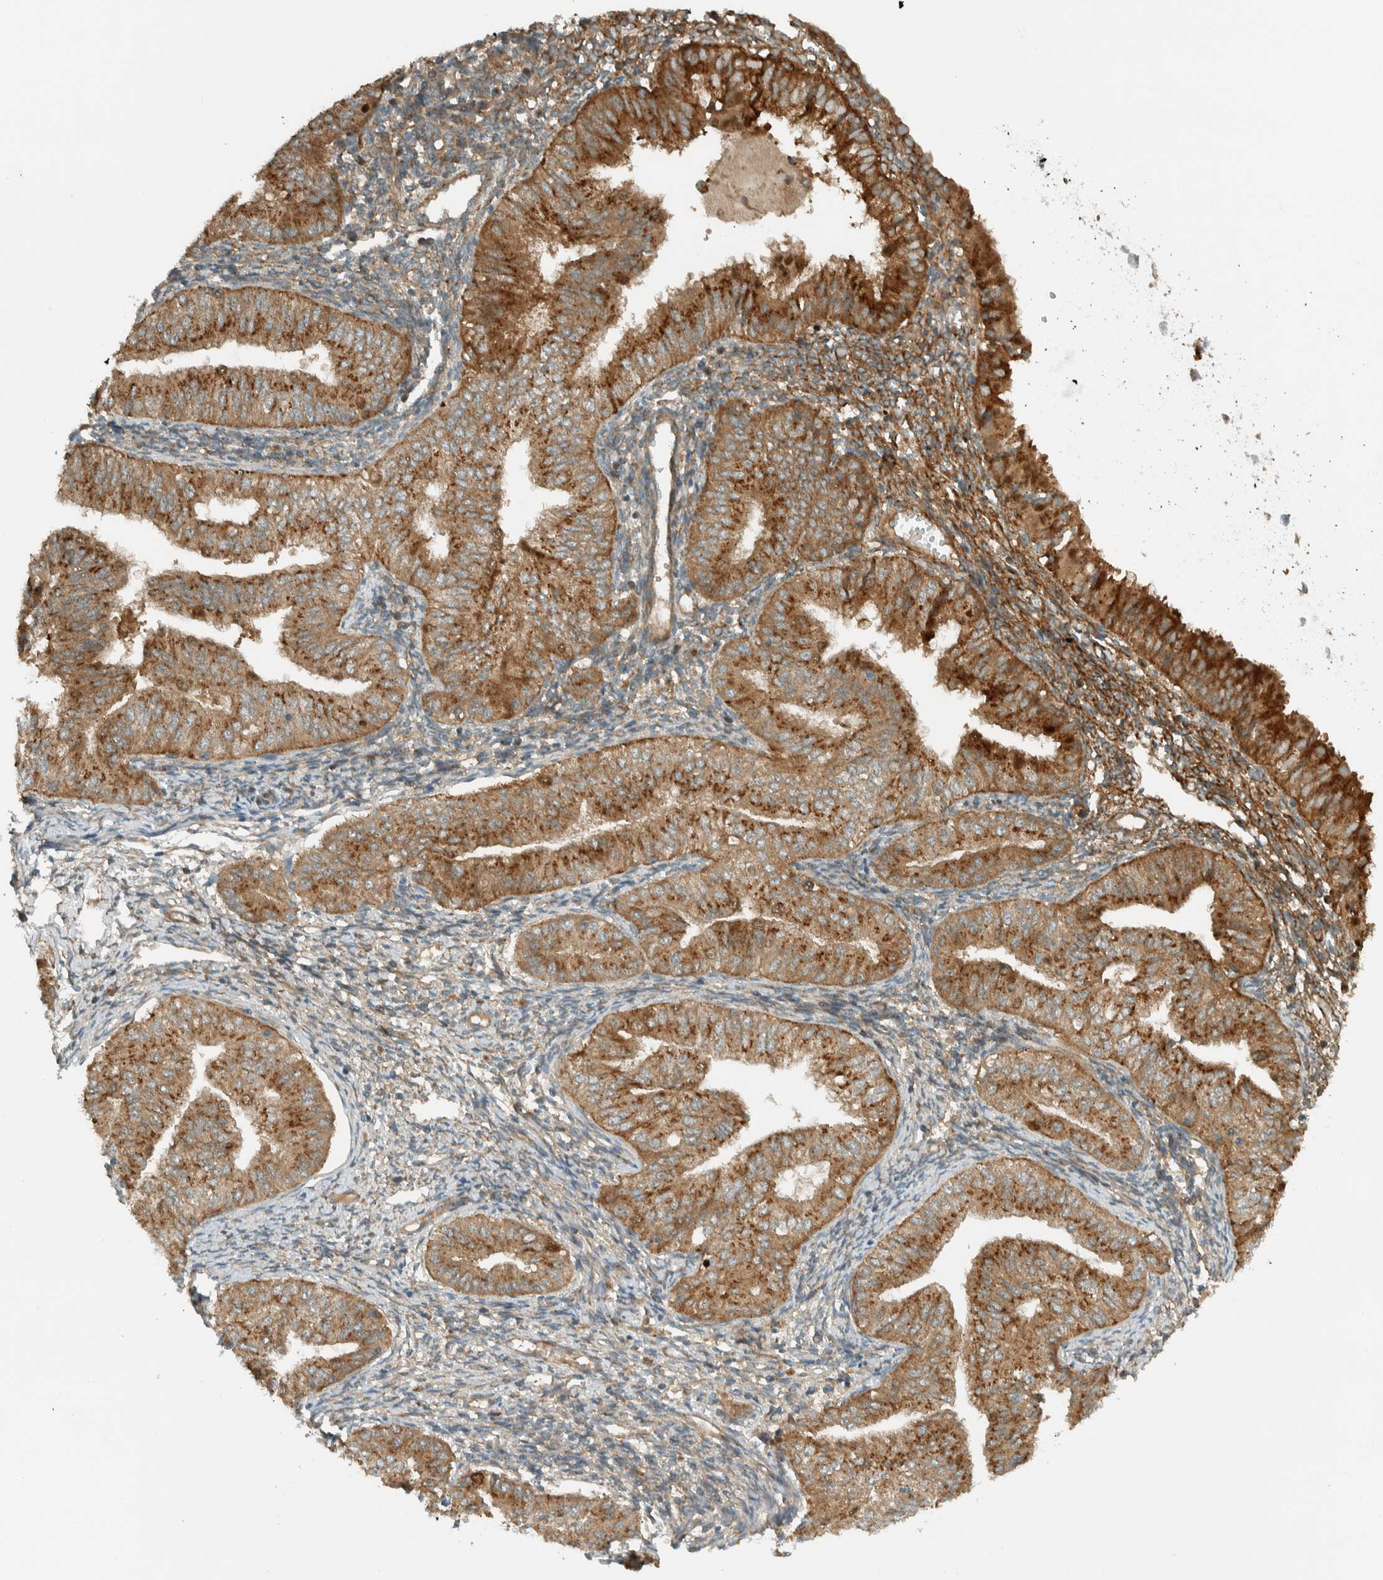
{"staining": {"intensity": "strong", "quantity": "25%-75%", "location": "cytoplasmic/membranous"}, "tissue": "endometrial cancer", "cell_type": "Tumor cells", "image_type": "cancer", "snomed": [{"axis": "morphology", "description": "Normal tissue, NOS"}, {"axis": "morphology", "description": "Adenocarcinoma, NOS"}, {"axis": "topography", "description": "Endometrium"}], "caption": "There is high levels of strong cytoplasmic/membranous expression in tumor cells of endometrial adenocarcinoma, as demonstrated by immunohistochemical staining (brown color).", "gene": "EXOC7", "patient": {"sex": "female", "age": 53}}